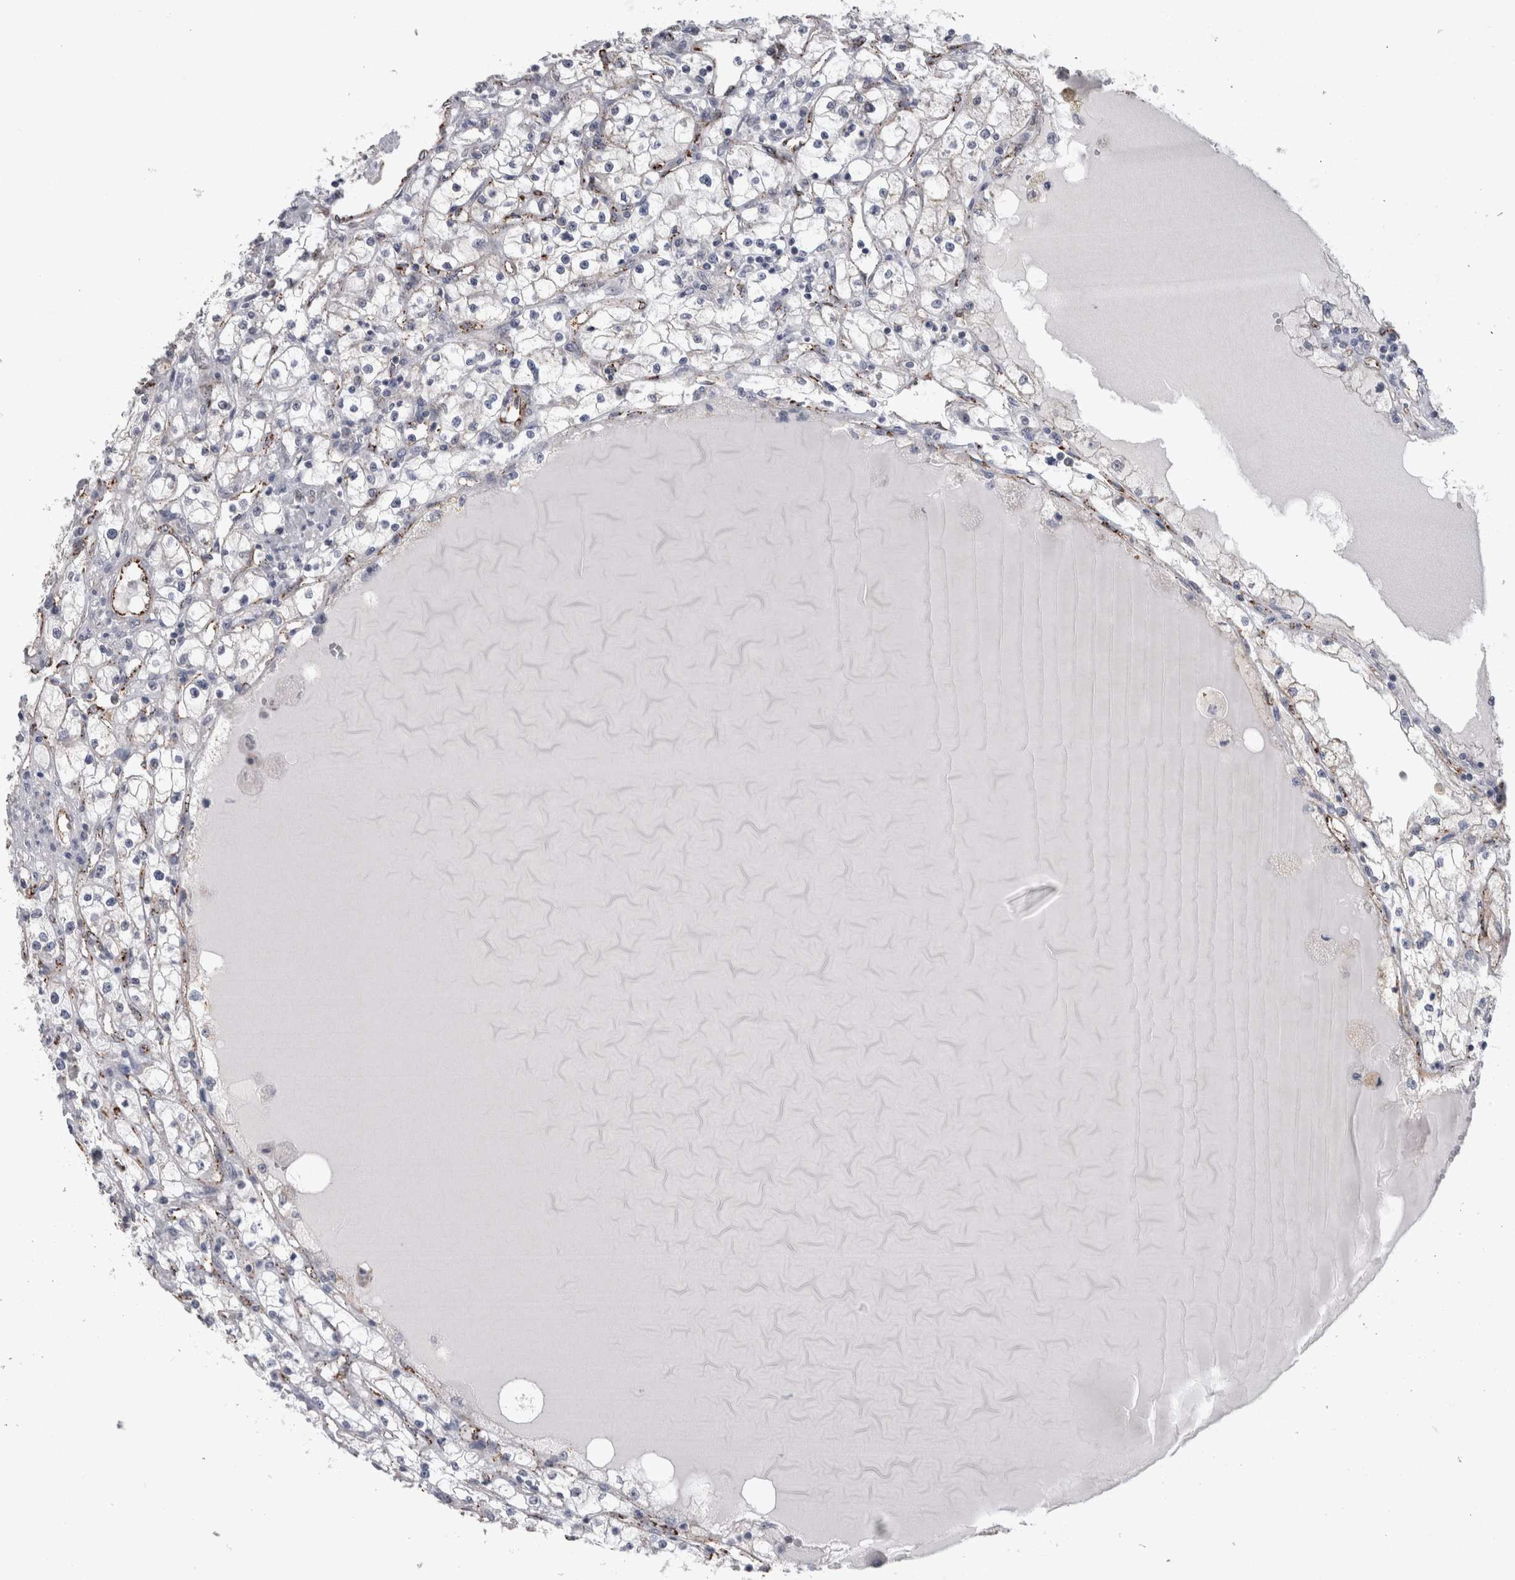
{"staining": {"intensity": "negative", "quantity": "none", "location": "none"}, "tissue": "renal cancer", "cell_type": "Tumor cells", "image_type": "cancer", "snomed": [{"axis": "morphology", "description": "Adenocarcinoma, NOS"}, {"axis": "topography", "description": "Kidney"}], "caption": "DAB (3,3'-diaminobenzidine) immunohistochemical staining of renal cancer shows no significant staining in tumor cells.", "gene": "ACOT7", "patient": {"sex": "male", "age": 56}}